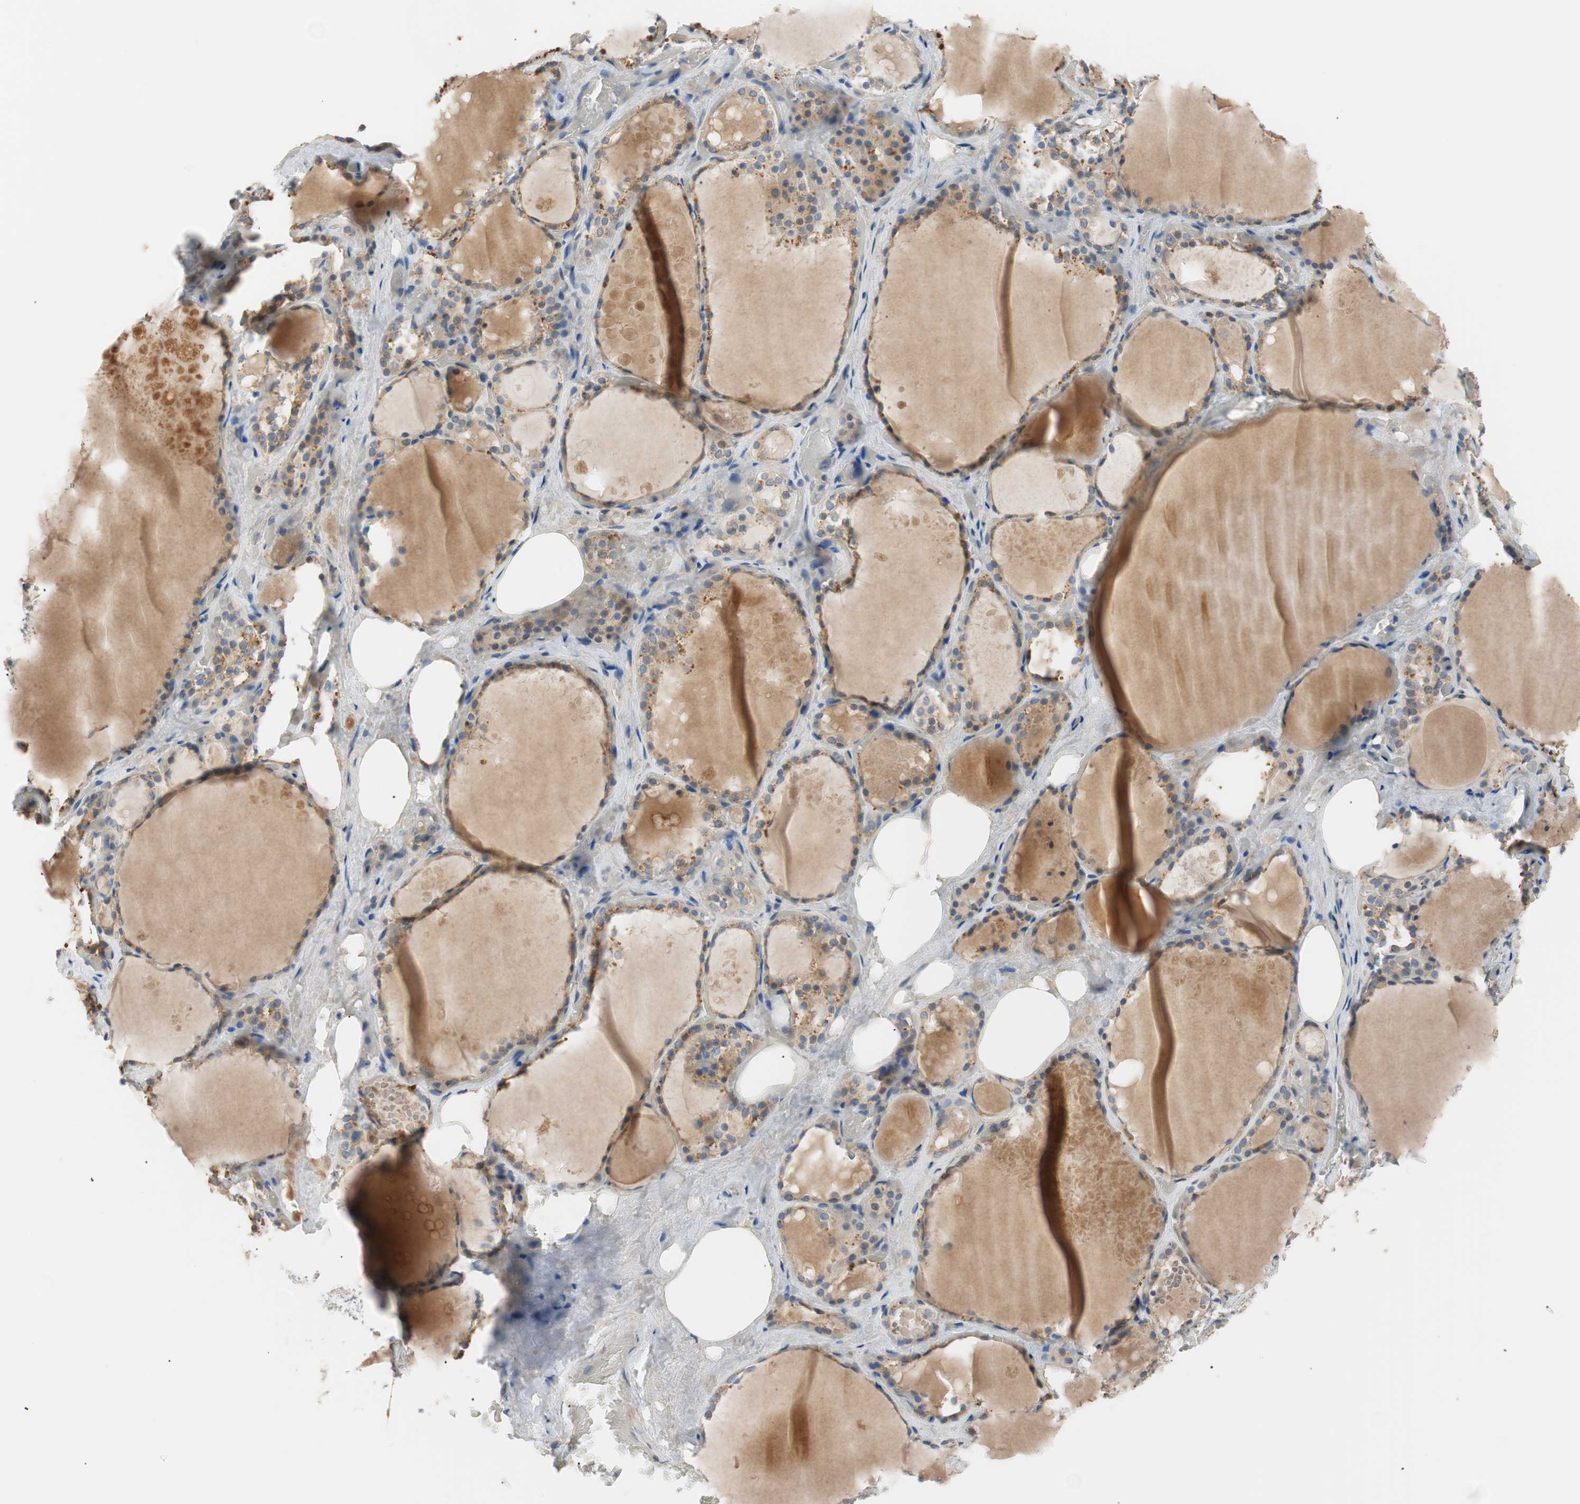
{"staining": {"intensity": "moderate", "quantity": ">75%", "location": "cytoplasmic/membranous"}, "tissue": "thyroid gland", "cell_type": "Glandular cells", "image_type": "normal", "snomed": [{"axis": "morphology", "description": "Normal tissue, NOS"}, {"axis": "topography", "description": "Thyroid gland"}], "caption": "Brown immunohistochemical staining in unremarkable human thyroid gland shows moderate cytoplasmic/membranous positivity in approximately >75% of glandular cells. (DAB (3,3'-diaminobenzidine) IHC with brightfield microscopy, high magnification).", "gene": "FADS2", "patient": {"sex": "male", "age": 61}}